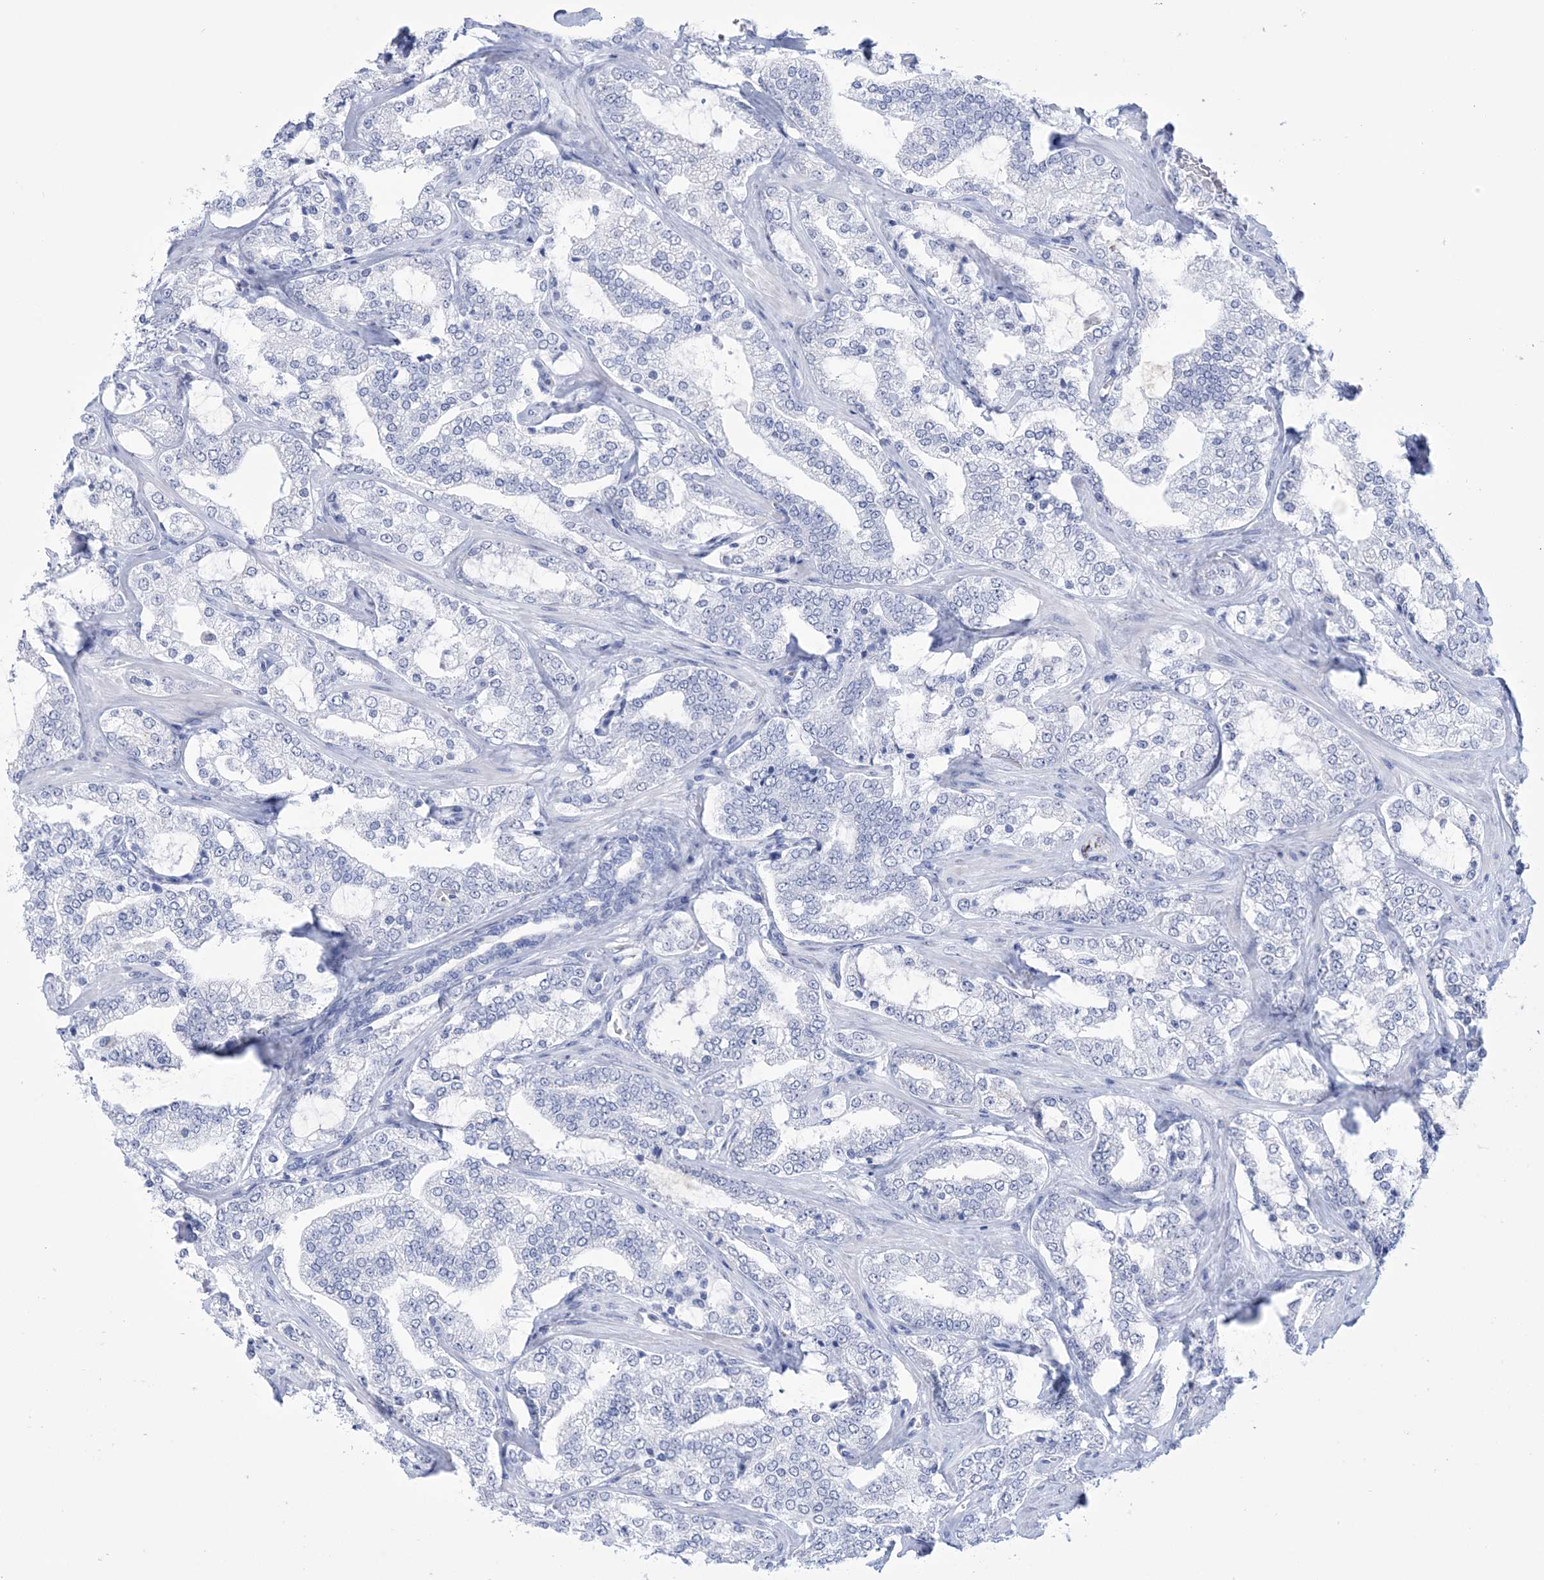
{"staining": {"intensity": "negative", "quantity": "none", "location": "none"}, "tissue": "prostate cancer", "cell_type": "Tumor cells", "image_type": "cancer", "snomed": [{"axis": "morphology", "description": "Adenocarcinoma, High grade"}, {"axis": "topography", "description": "Prostate"}], "caption": "A photomicrograph of adenocarcinoma (high-grade) (prostate) stained for a protein shows no brown staining in tumor cells.", "gene": "DPCD", "patient": {"sex": "male", "age": 64}}